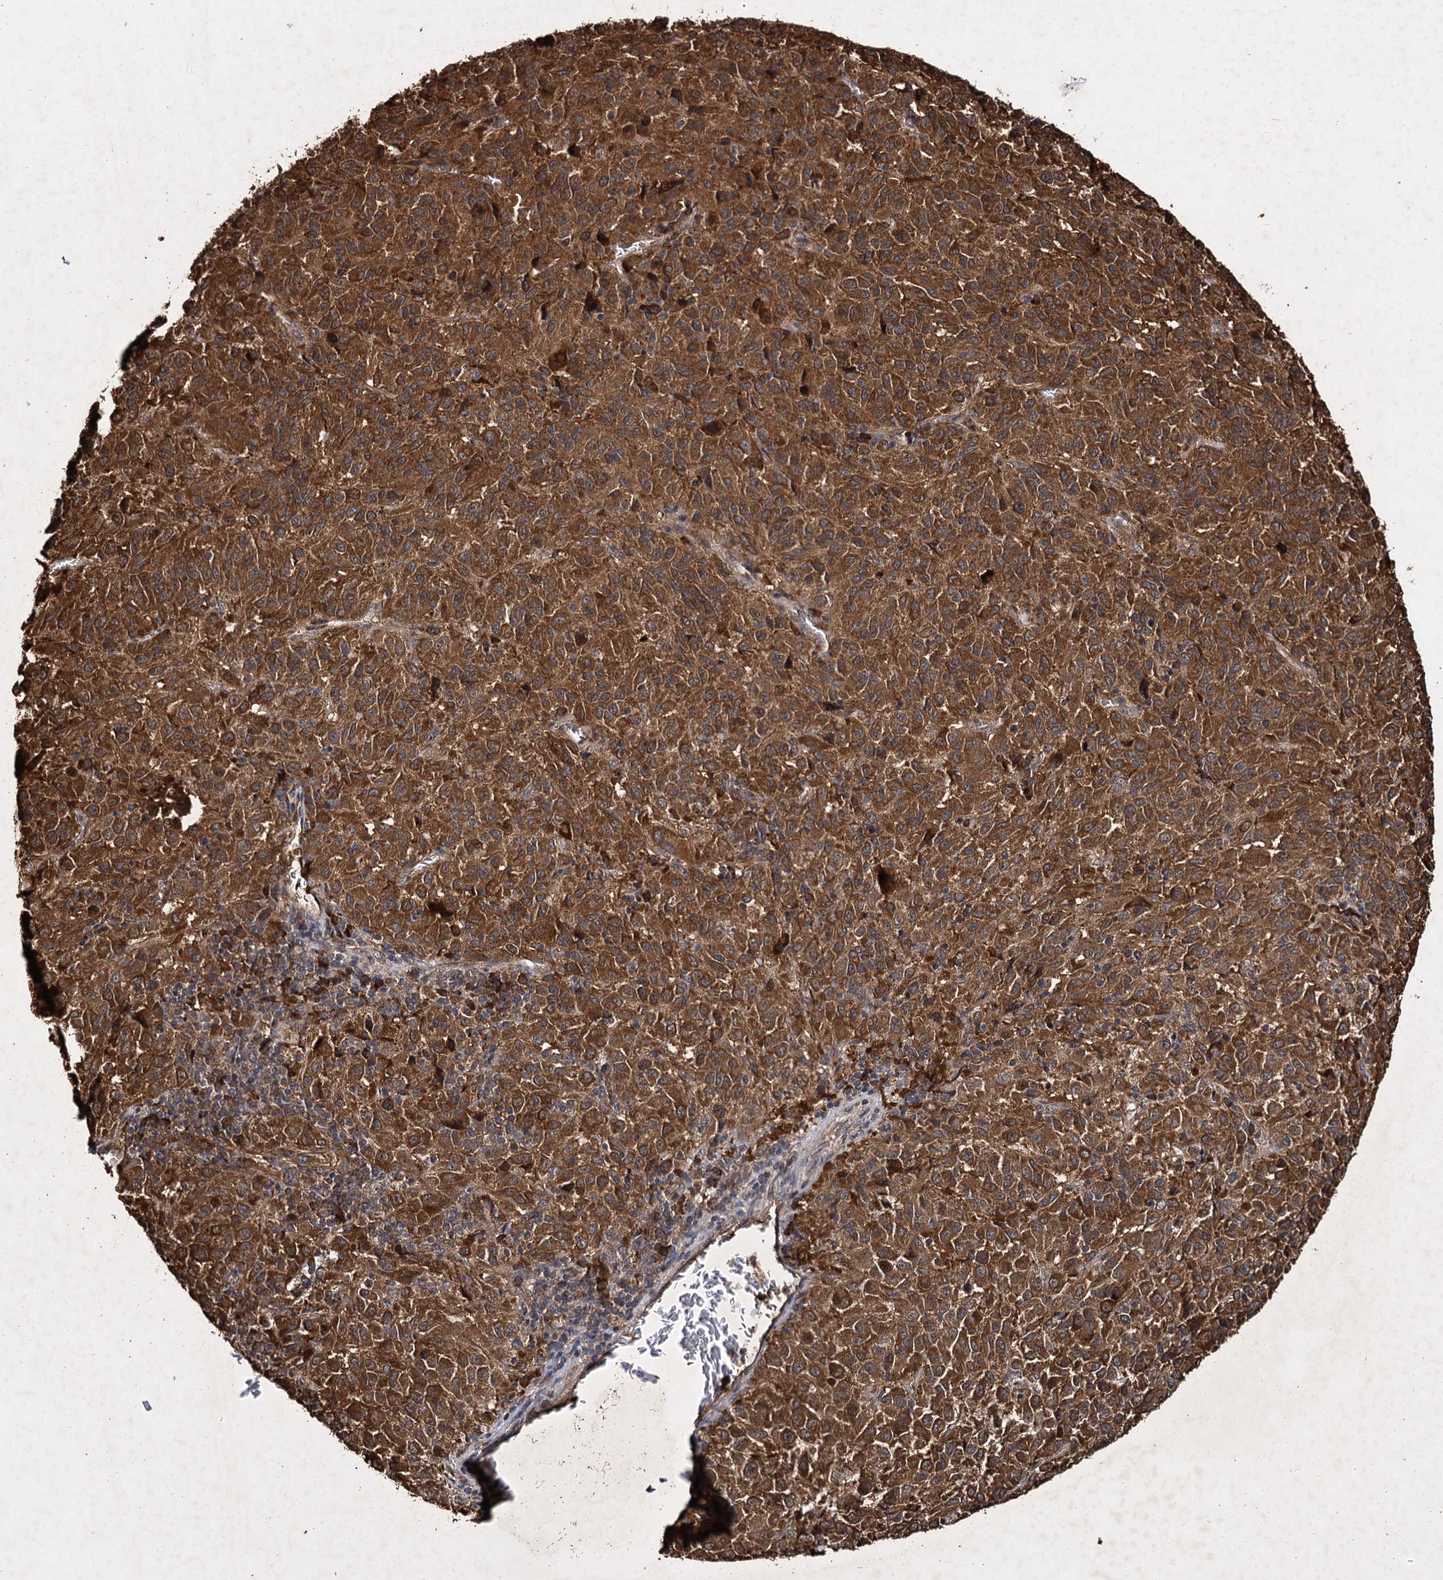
{"staining": {"intensity": "strong", "quantity": ">75%", "location": "cytoplasmic/membranous"}, "tissue": "melanoma", "cell_type": "Tumor cells", "image_type": "cancer", "snomed": [{"axis": "morphology", "description": "Malignant melanoma, Metastatic site"}, {"axis": "topography", "description": "Lung"}], "caption": "A brown stain shows strong cytoplasmic/membranous expression of a protein in malignant melanoma (metastatic site) tumor cells. The staining is performed using DAB brown chromogen to label protein expression. The nuclei are counter-stained blue using hematoxylin.", "gene": "SLC46A3", "patient": {"sex": "male", "age": 64}}